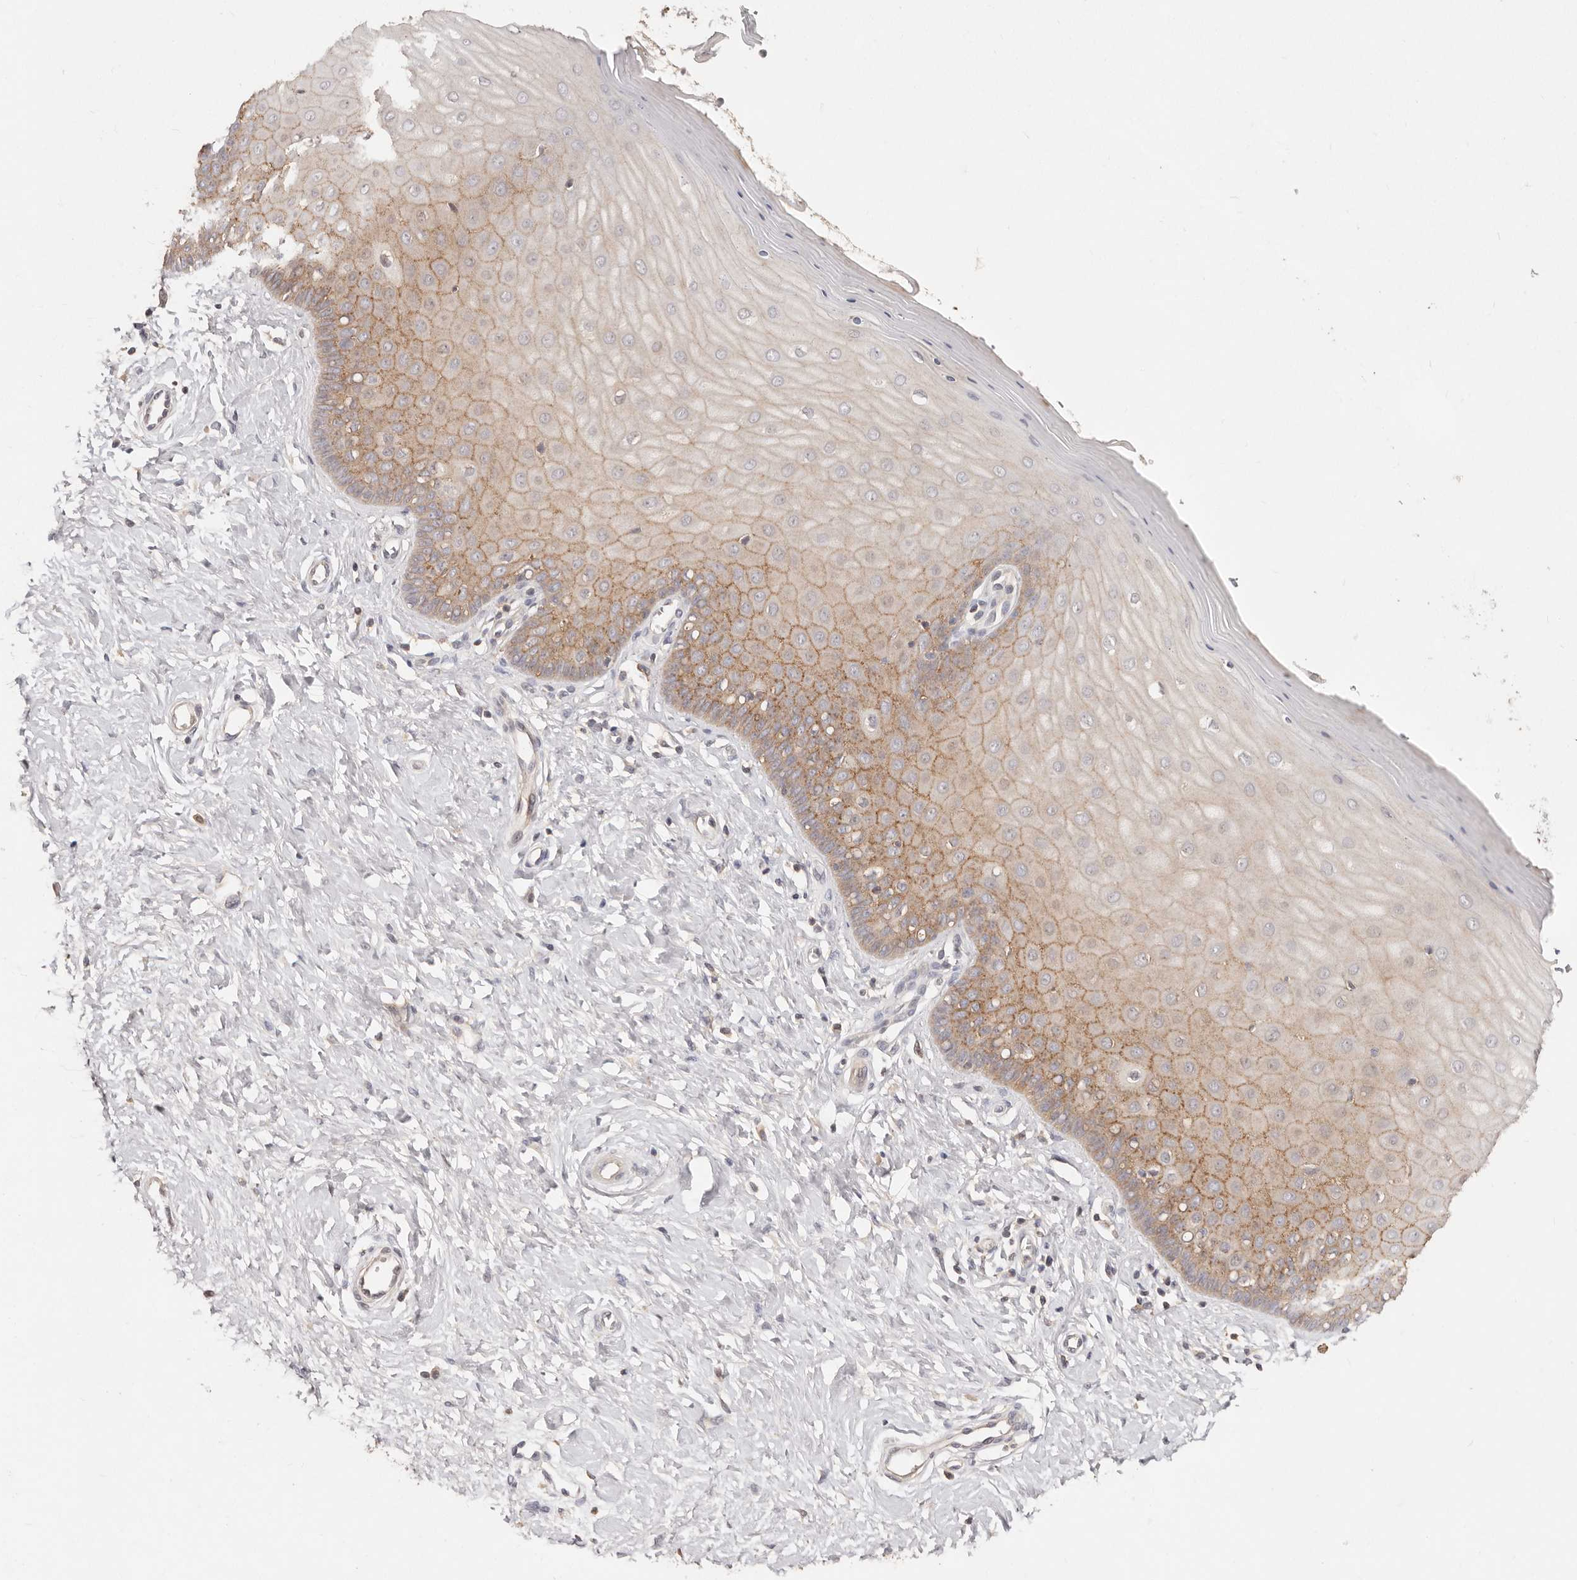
{"staining": {"intensity": "weak", "quantity": "25%-75%", "location": "cytoplasmic/membranous"}, "tissue": "cervix", "cell_type": "Glandular cells", "image_type": "normal", "snomed": [{"axis": "morphology", "description": "Normal tissue, NOS"}, {"axis": "topography", "description": "Cervix"}], "caption": "Immunohistochemistry (DAB (3,3'-diaminobenzidine)) staining of normal cervix displays weak cytoplasmic/membranous protein positivity in approximately 25%-75% of glandular cells.", "gene": "CXADR", "patient": {"sex": "female", "age": 55}}